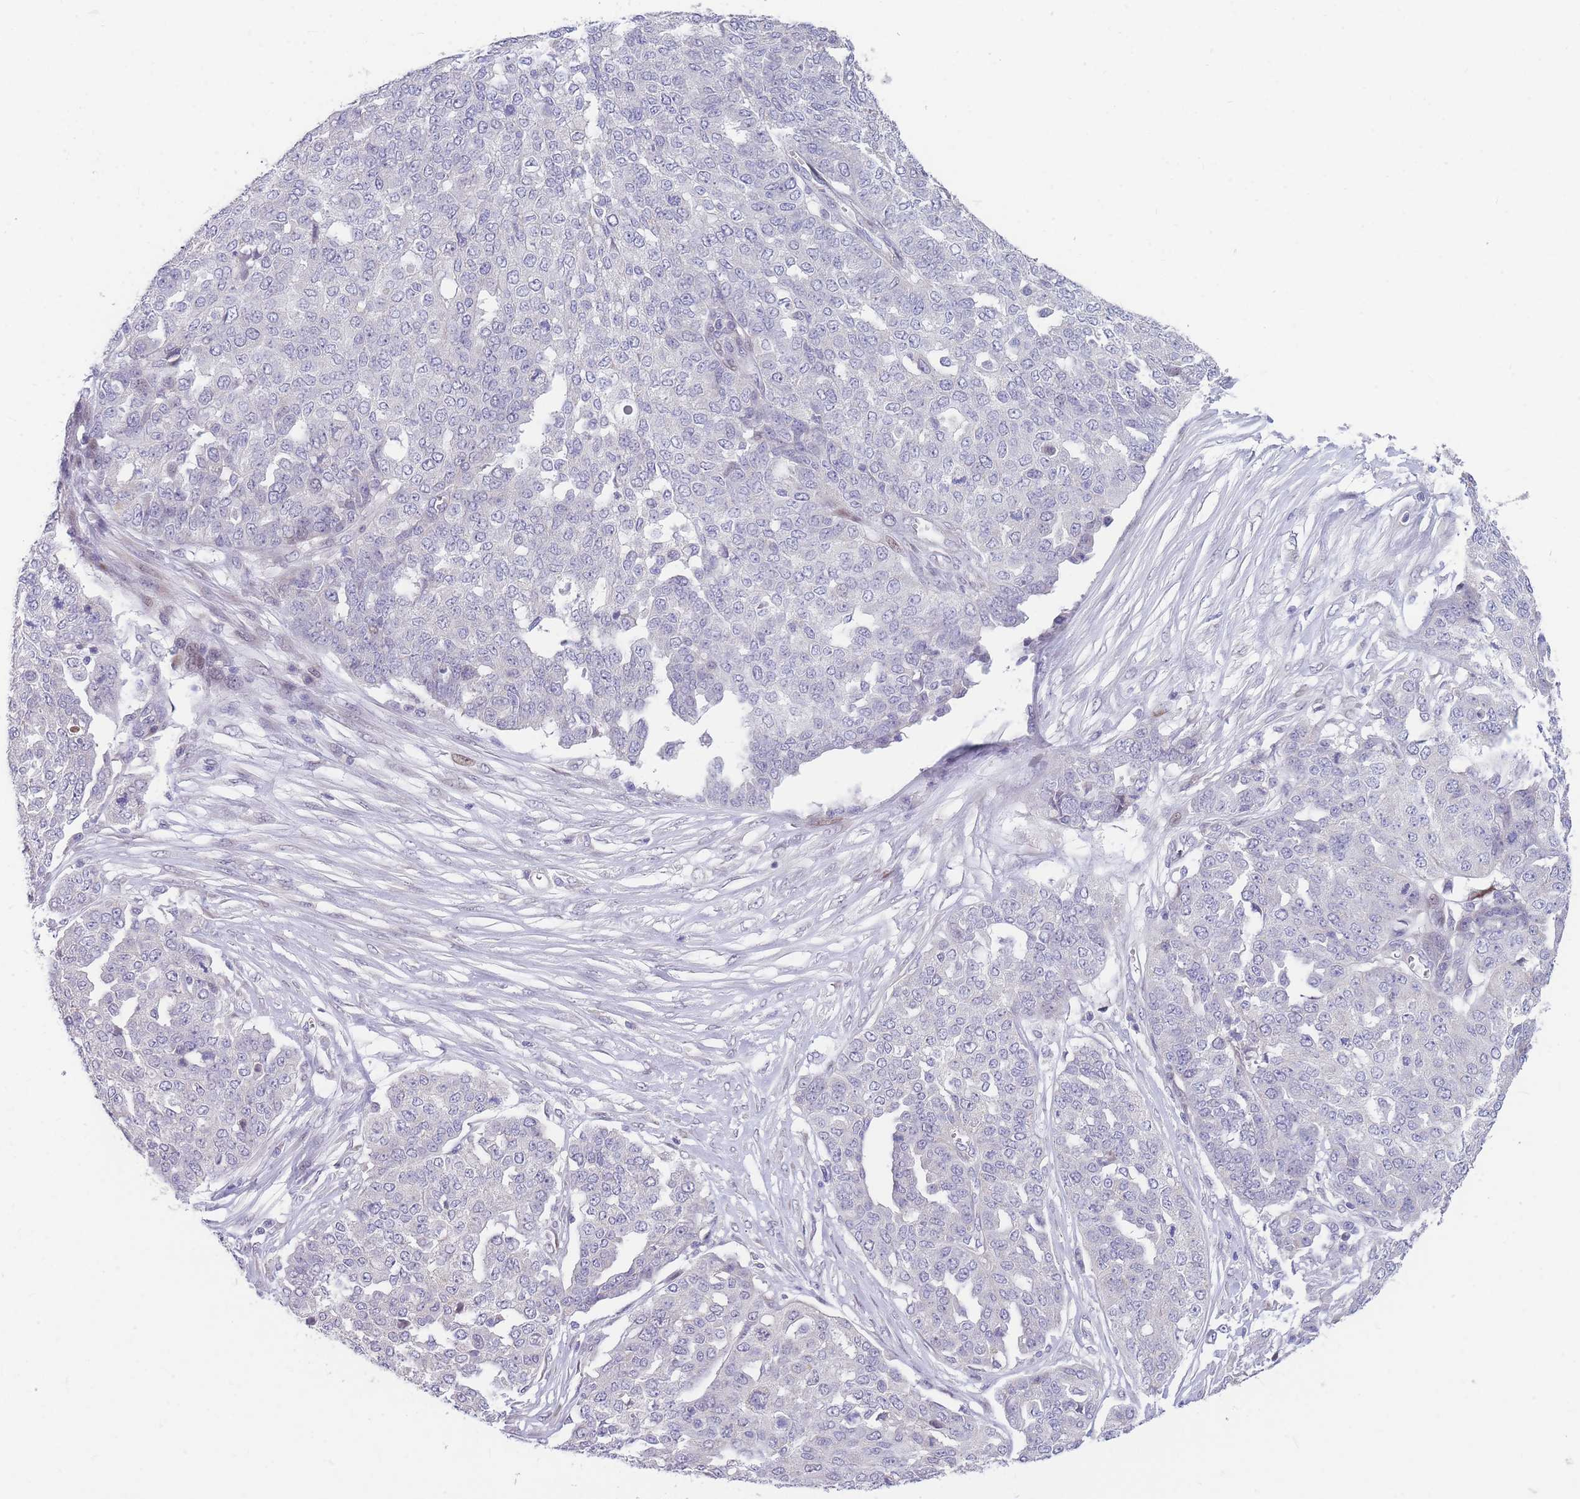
{"staining": {"intensity": "negative", "quantity": "none", "location": "none"}, "tissue": "ovarian cancer", "cell_type": "Tumor cells", "image_type": "cancer", "snomed": [{"axis": "morphology", "description": "Cystadenocarcinoma, serous, NOS"}, {"axis": "topography", "description": "Soft tissue"}, {"axis": "topography", "description": "Ovary"}], "caption": "An image of ovarian cancer stained for a protein reveals no brown staining in tumor cells.", "gene": "SHCBP1", "patient": {"sex": "female", "age": 57}}